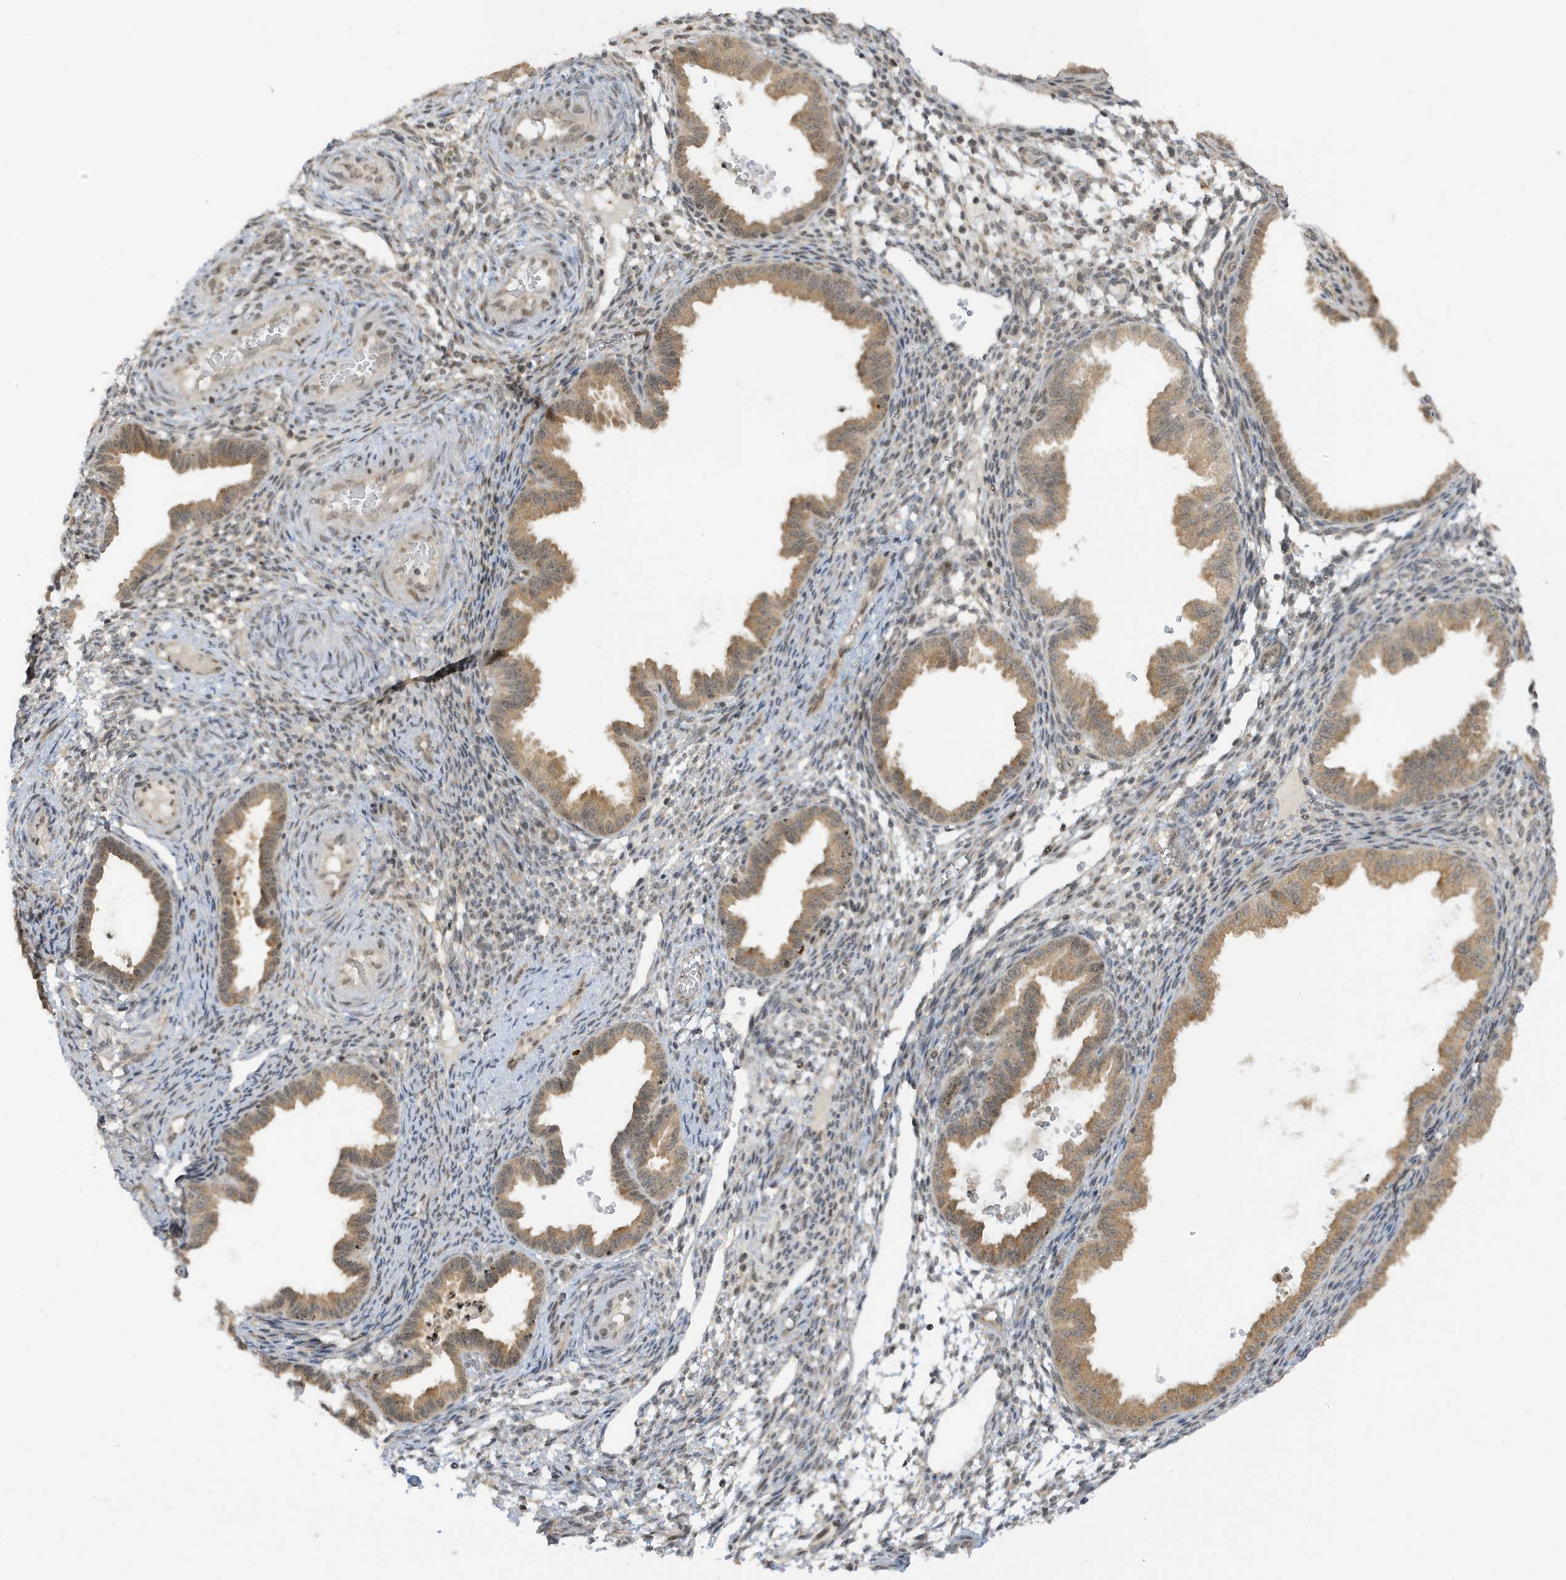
{"staining": {"intensity": "weak", "quantity": "25%-75%", "location": "cytoplasmic/membranous,nuclear"}, "tissue": "endometrium", "cell_type": "Cells in endometrial stroma", "image_type": "normal", "snomed": [{"axis": "morphology", "description": "Normal tissue, NOS"}, {"axis": "topography", "description": "Endometrium"}], "caption": "Immunohistochemistry (IHC) (DAB) staining of benign endometrium displays weak cytoplasmic/membranous,nuclear protein positivity in about 25%-75% of cells in endometrial stroma. (brown staining indicates protein expression, while blue staining denotes nuclei).", "gene": "TAB3", "patient": {"sex": "female", "age": 33}}